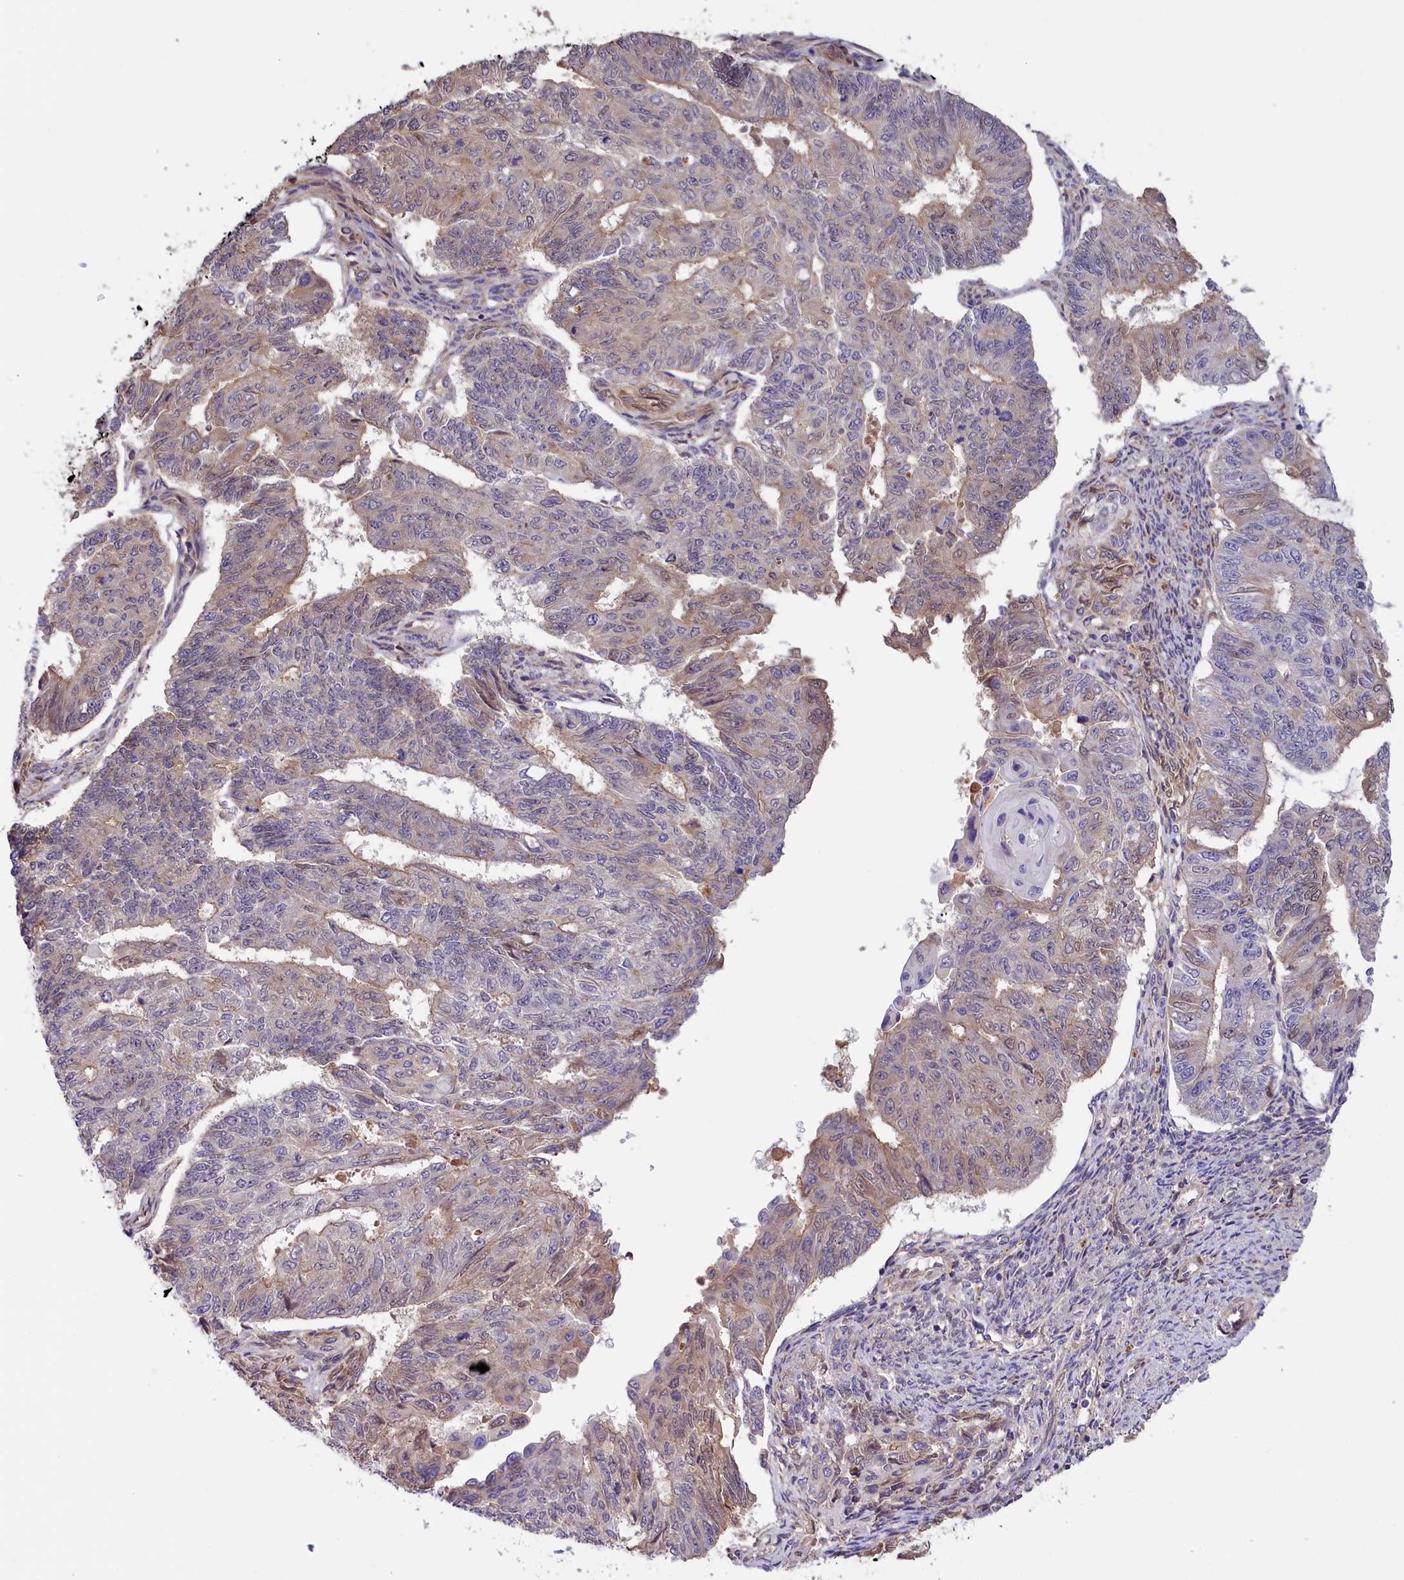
{"staining": {"intensity": "weak", "quantity": "<25%", "location": "cytoplasmic/membranous"}, "tissue": "endometrial cancer", "cell_type": "Tumor cells", "image_type": "cancer", "snomed": [{"axis": "morphology", "description": "Adenocarcinoma, NOS"}, {"axis": "topography", "description": "Endometrium"}], "caption": "A micrograph of adenocarcinoma (endometrial) stained for a protein demonstrates no brown staining in tumor cells.", "gene": "SETD6", "patient": {"sex": "female", "age": 32}}